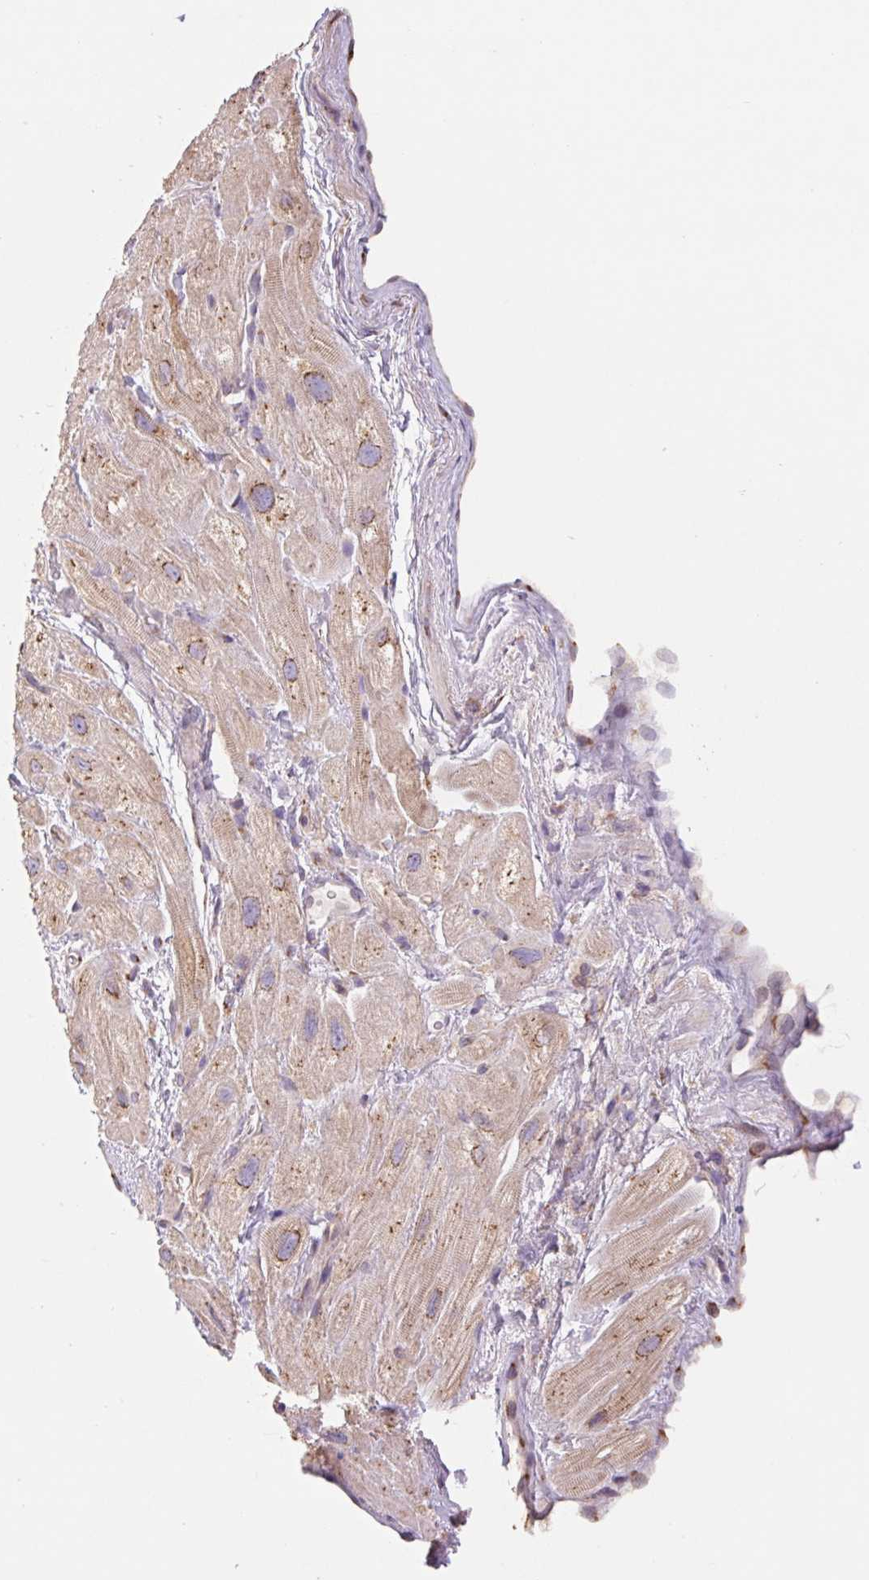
{"staining": {"intensity": "moderate", "quantity": "25%-75%", "location": "cytoplasmic/membranous"}, "tissue": "heart muscle", "cell_type": "Cardiomyocytes", "image_type": "normal", "snomed": [{"axis": "morphology", "description": "Normal tissue, NOS"}, {"axis": "topography", "description": "Heart"}], "caption": "High-power microscopy captured an IHC image of benign heart muscle, revealing moderate cytoplasmic/membranous expression in approximately 25%-75% of cardiomyocytes. Ihc stains the protein in brown and the nuclei are stained blue.", "gene": "RAB1A", "patient": {"sex": "female", "age": 62}}